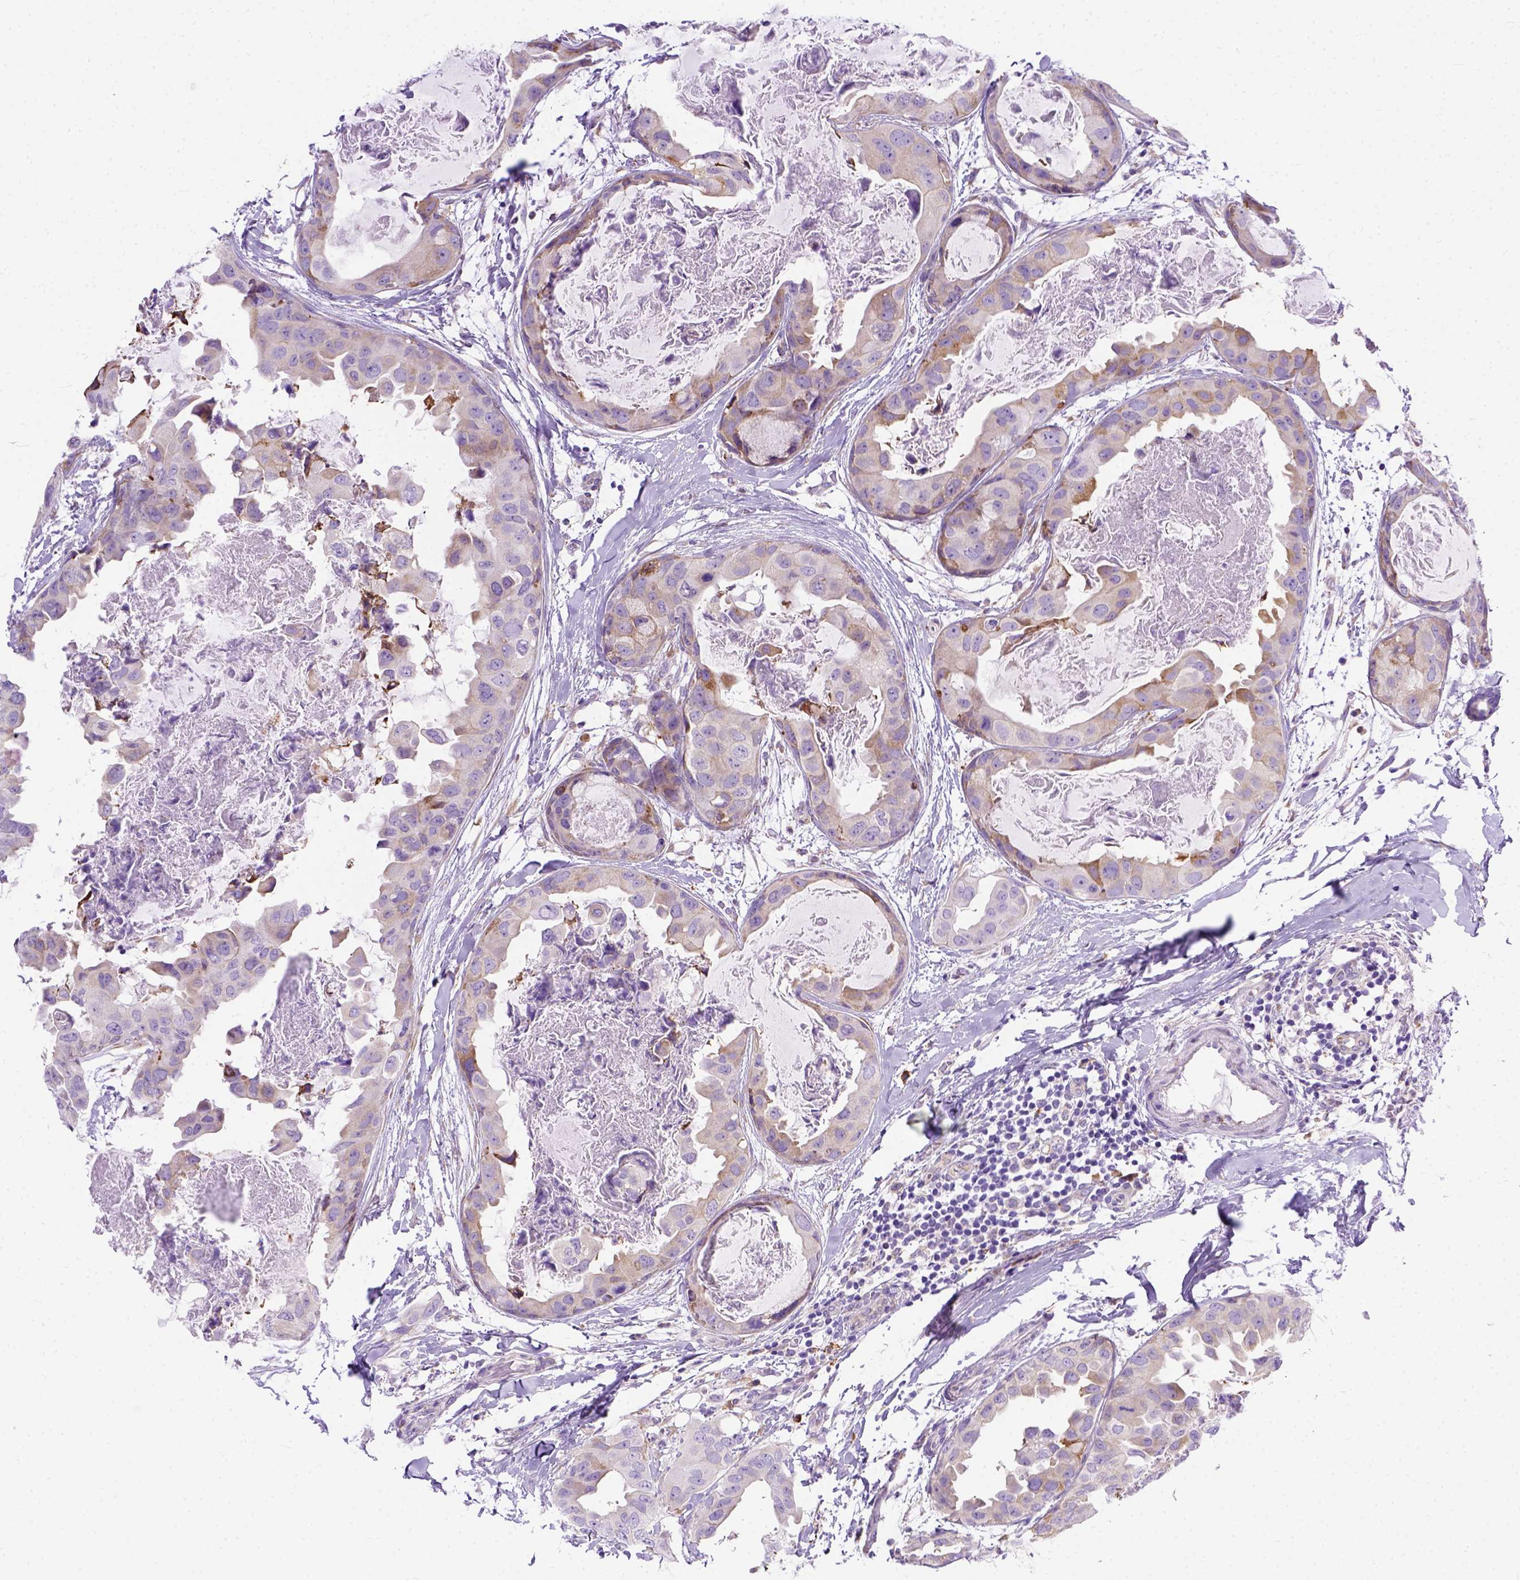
{"staining": {"intensity": "moderate", "quantity": "25%-75%", "location": "cytoplasmic/membranous"}, "tissue": "breast cancer", "cell_type": "Tumor cells", "image_type": "cancer", "snomed": [{"axis": "morphology", "description": "Normal tissue, NOS"}, {"axis": "morphology", "description": "Duct carcinoma"}, {"axis": "topography", "description": "Breast"}], "caption": "Tumor cells show moderate cytoplasmic/membranous staining in approximately 25%-75% of cells in breast cancer. (brown staining indicates protein expression, while blue staining denotes nuclei).", "gene": "PLK4", "patient": {"sex": "female", "age": 40}}